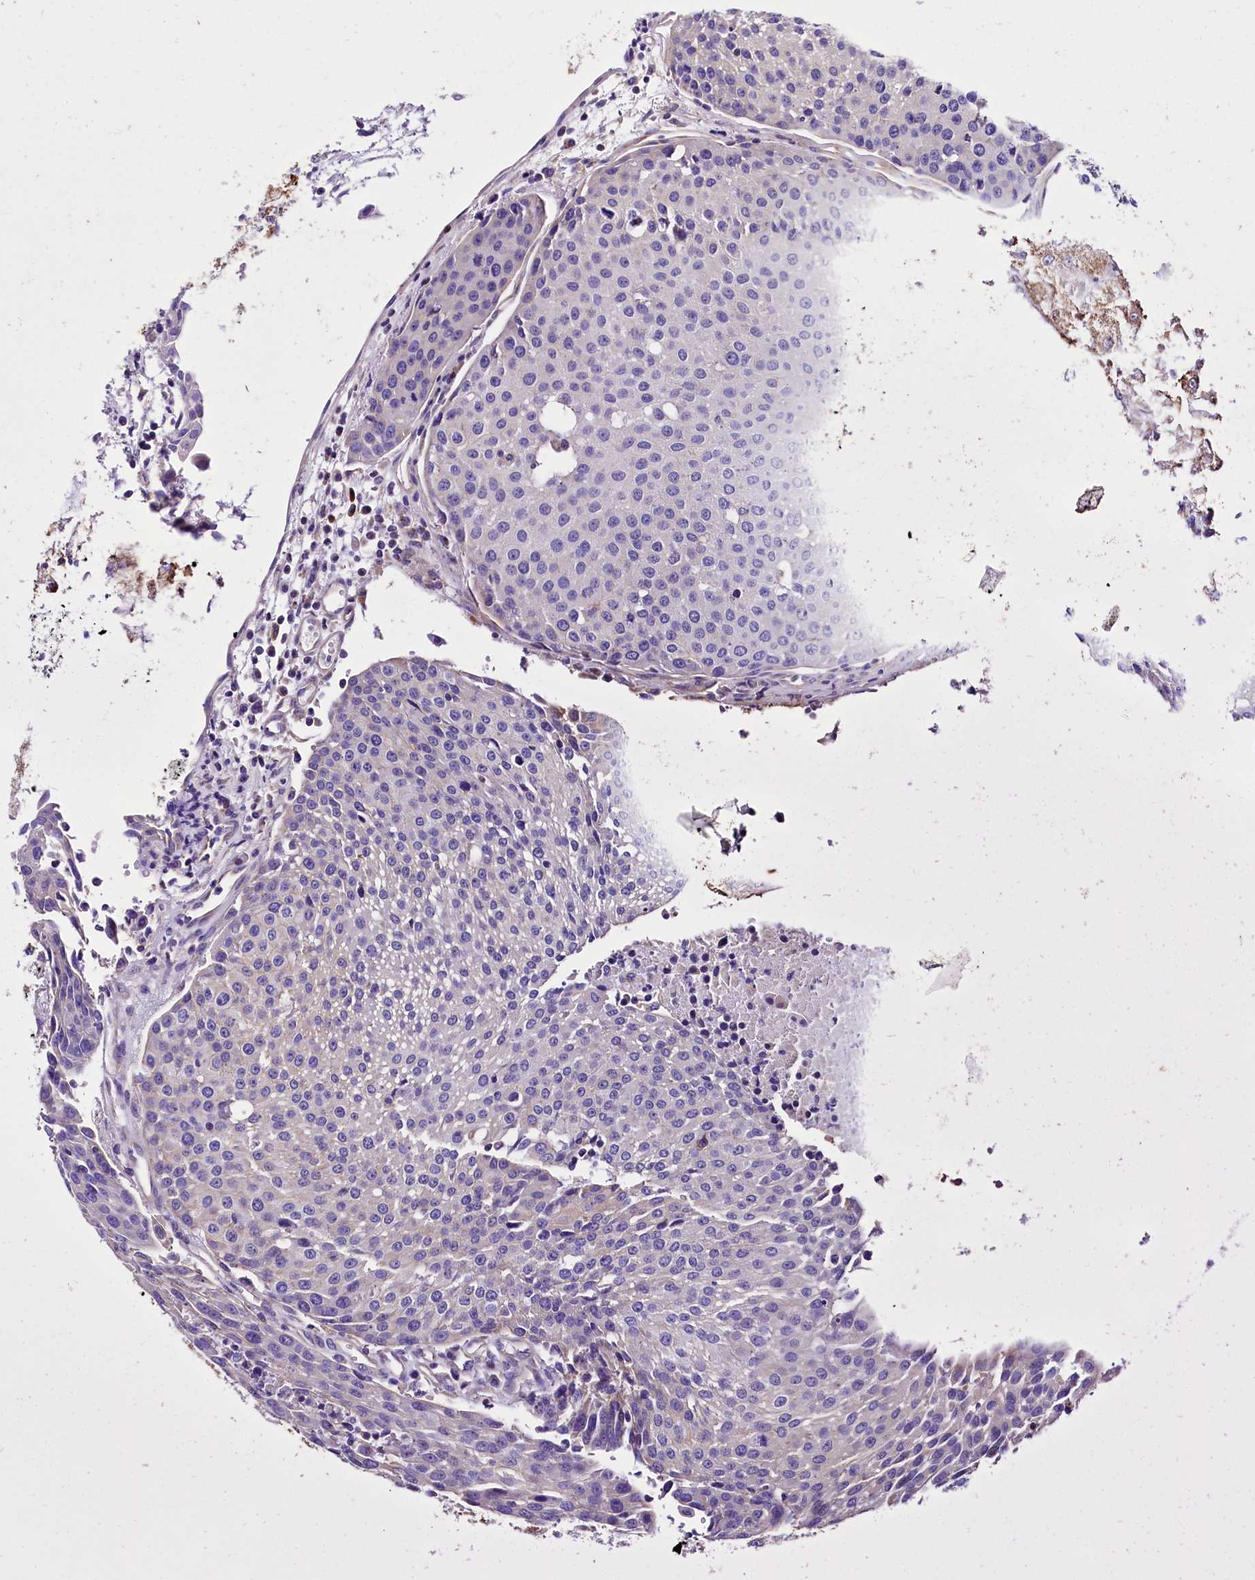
{"staining": {"intensity": "negative", "quantity": "none", "location": "none"}, "tissue": "urothelial cancer", "cell_type": "Tumor cells", "image_type": "cancer", "snomed": [{"axis": "morphology", "description": "Urothelial carcinoma, High grade"}, {"axis": "topography", "description": "Urinary bladder"}], "caption": "Immunohistochemical staining of urothelial carcinoma (high-grade) exhibits no significant expression in tumor cells.", "gene": "ACAA2", "patient": {"sex": "female", "age": 85}}